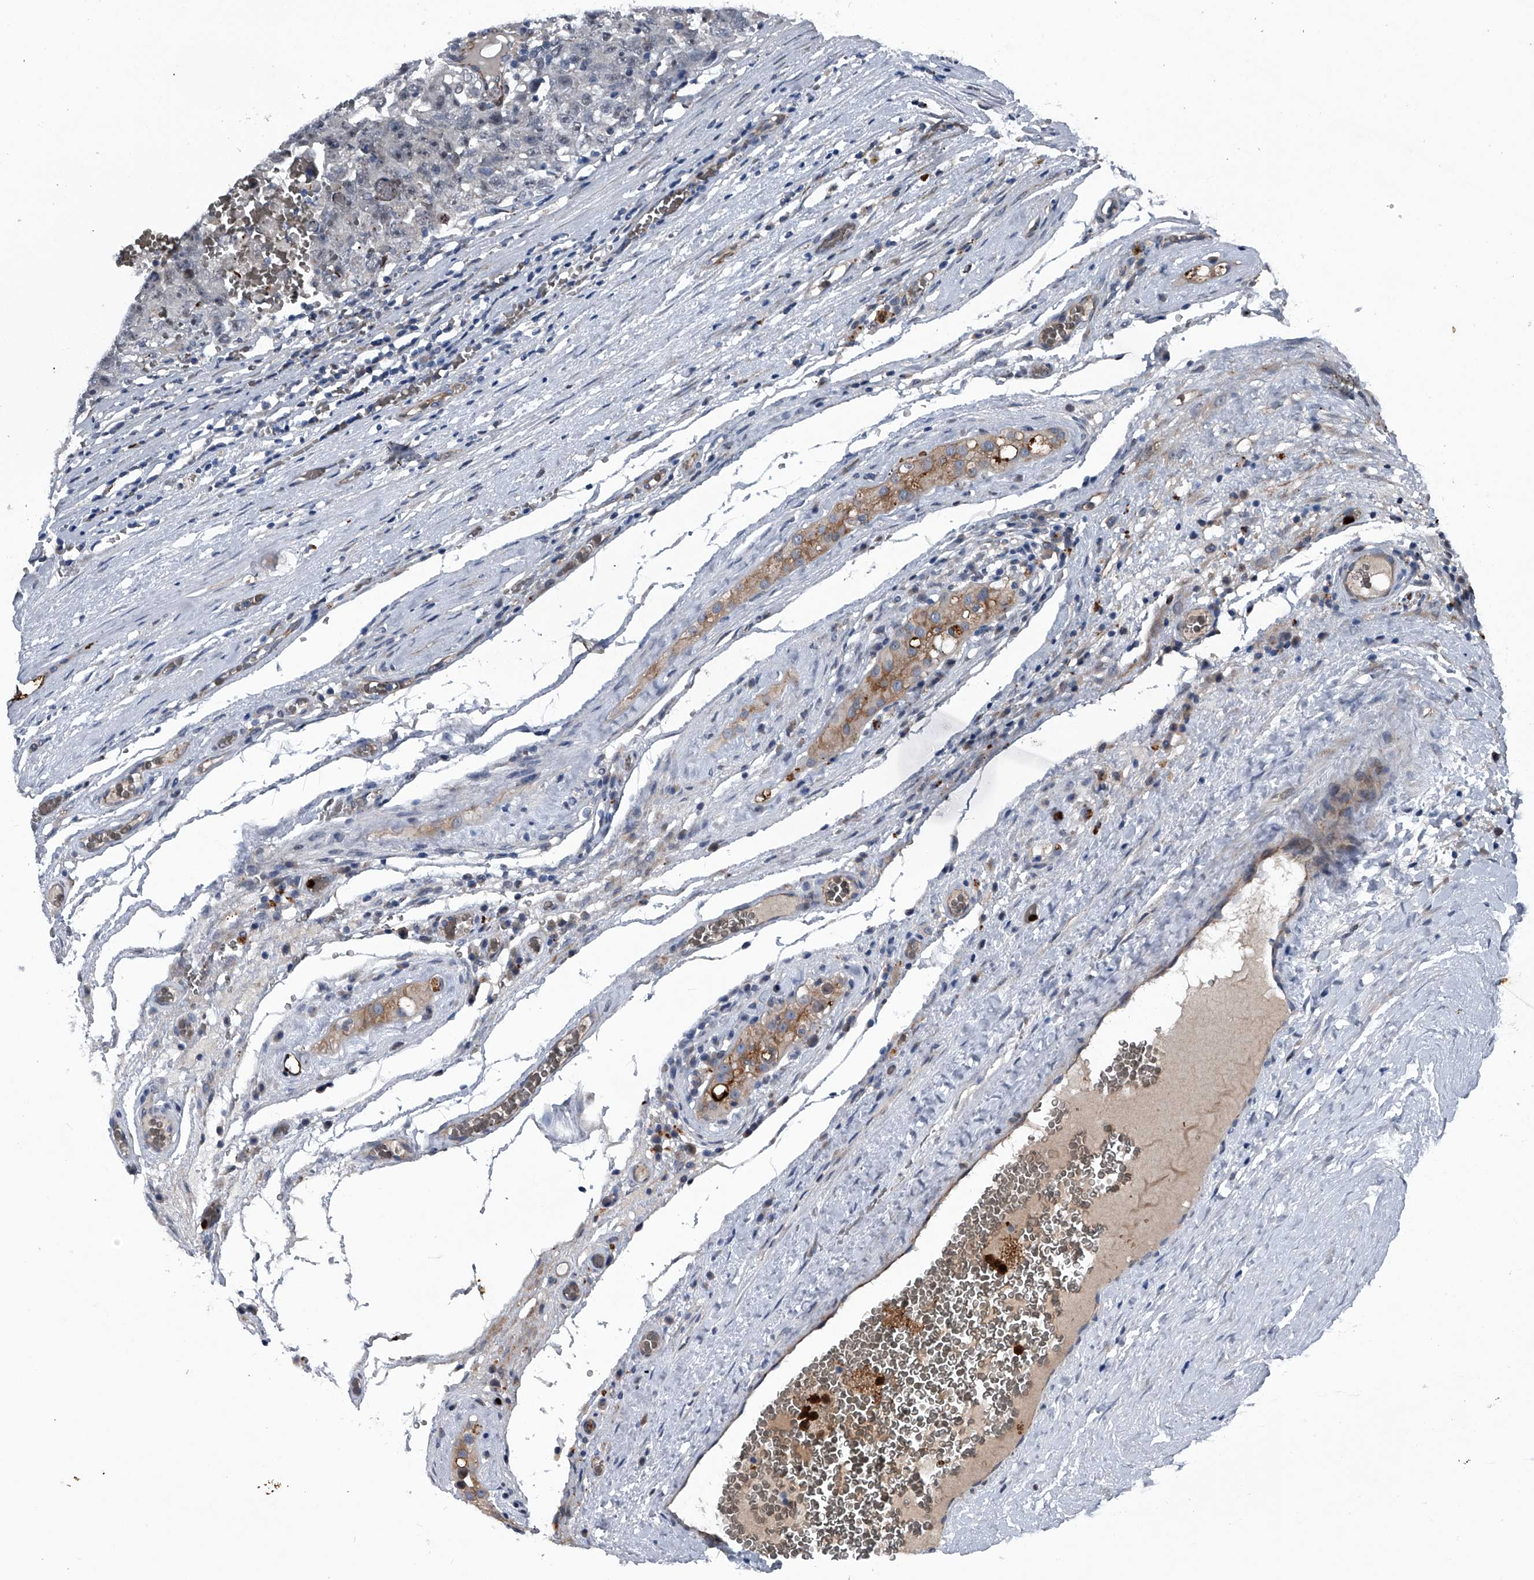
{"staining": {"intensity": "negative", "quantity": "none", "location": "none"}, "tissue": "testis cancer", "cell_type": "Tumor cells", "image_type": "cancer", "snomed": [{"axis": "morphology", "description": "Carcinoma, Embryonal, NOS"}, {"axis": "topography", "description": "Testis"}], "caption": "Testis embryonal carcinoma was stained to show a protein in brown. There is no significant staining in tumor cells.", "gene": "MAPKAP1", "patient": {"sex": "male", "age": 26}}